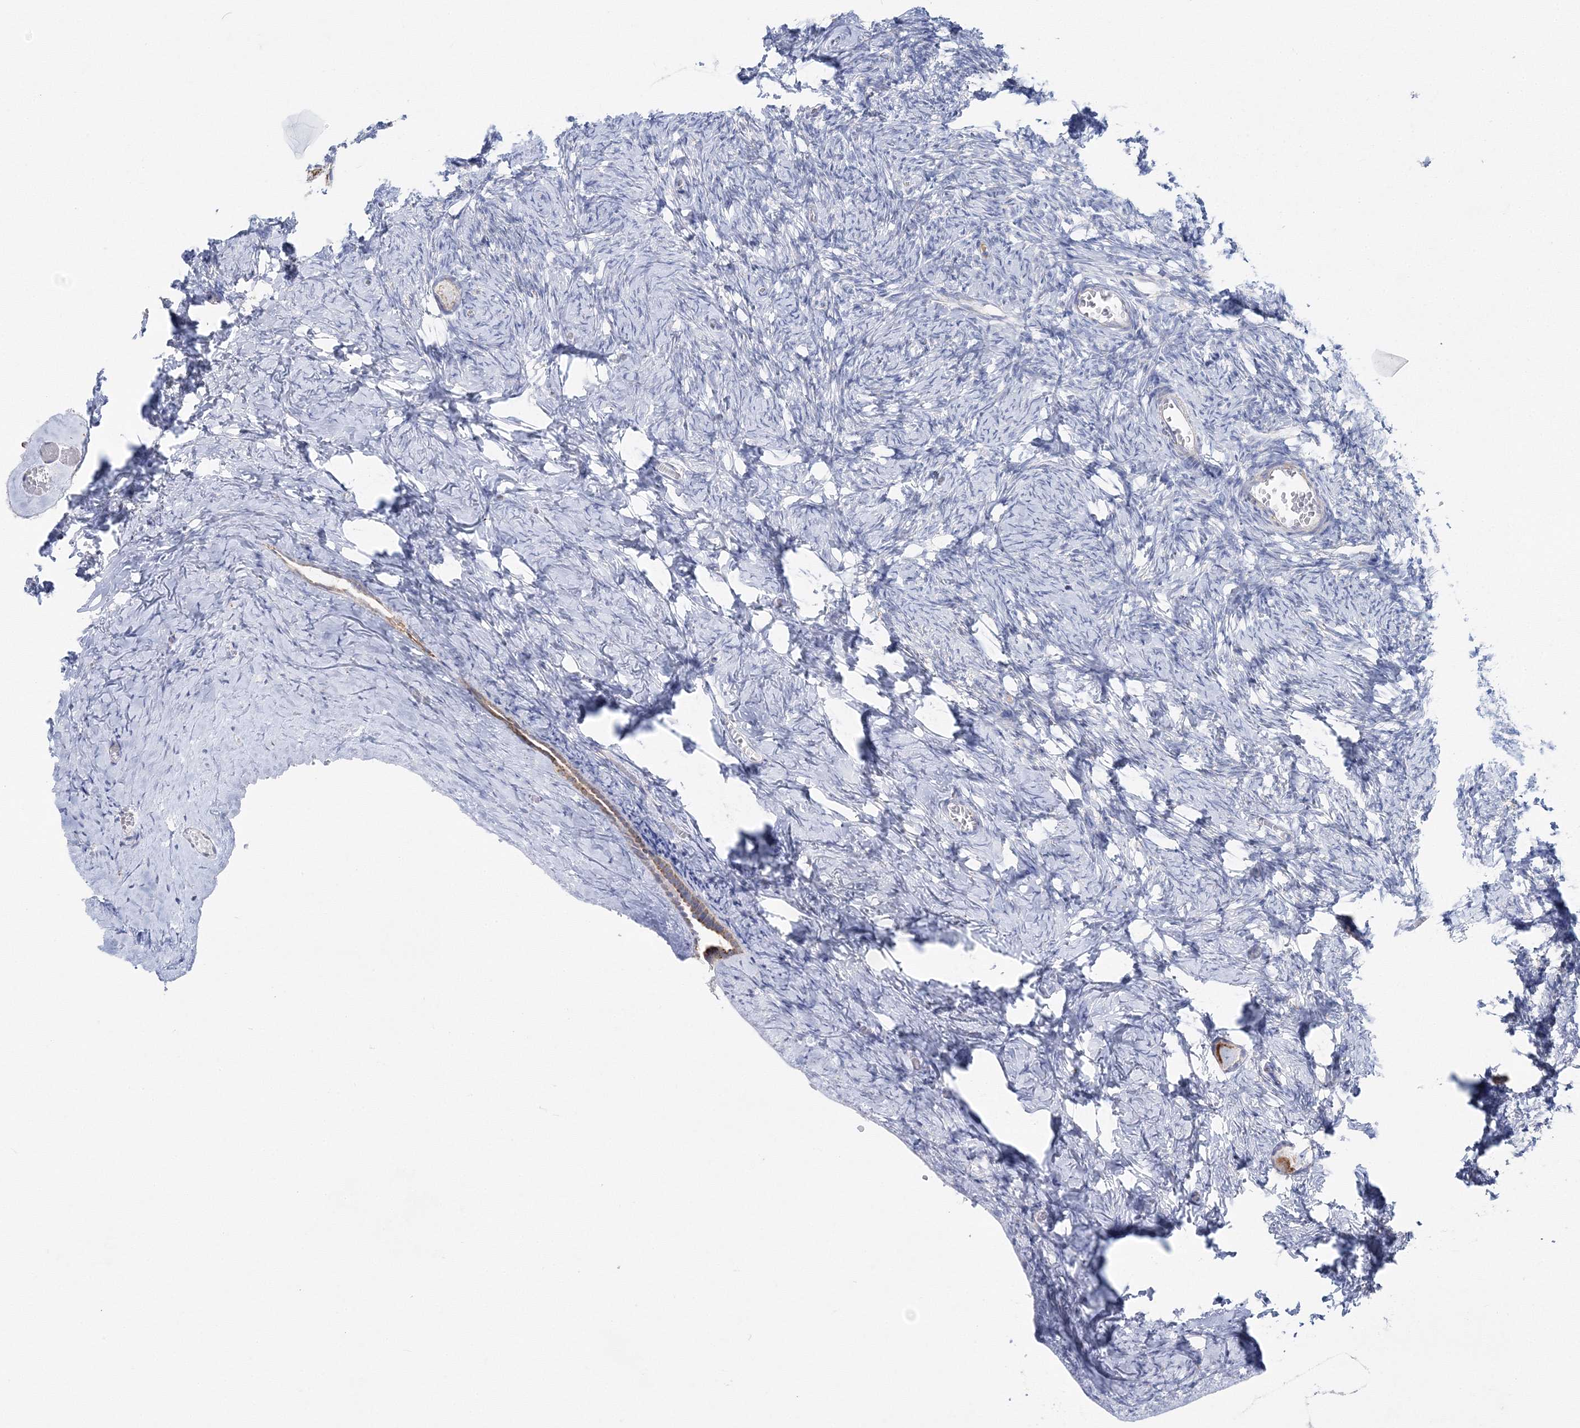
{"staining": {"intensity": "negative", "quantity": "none", "location": "none"}, "tissue": "ovary", "cell_type": "Follicle cells", "image_type": "normal", "snomed": [{"axis": "morphology", "description": "Normal tissue, NOS"}, {"axis": "topography", "description": "Ovary"}], "caption": "Immunohistochemistry (IHC) of normal ovary reveals no expression in follicle cells.", "gene": "HIBCH", "patient": {"sex": "female", "age": 27}}